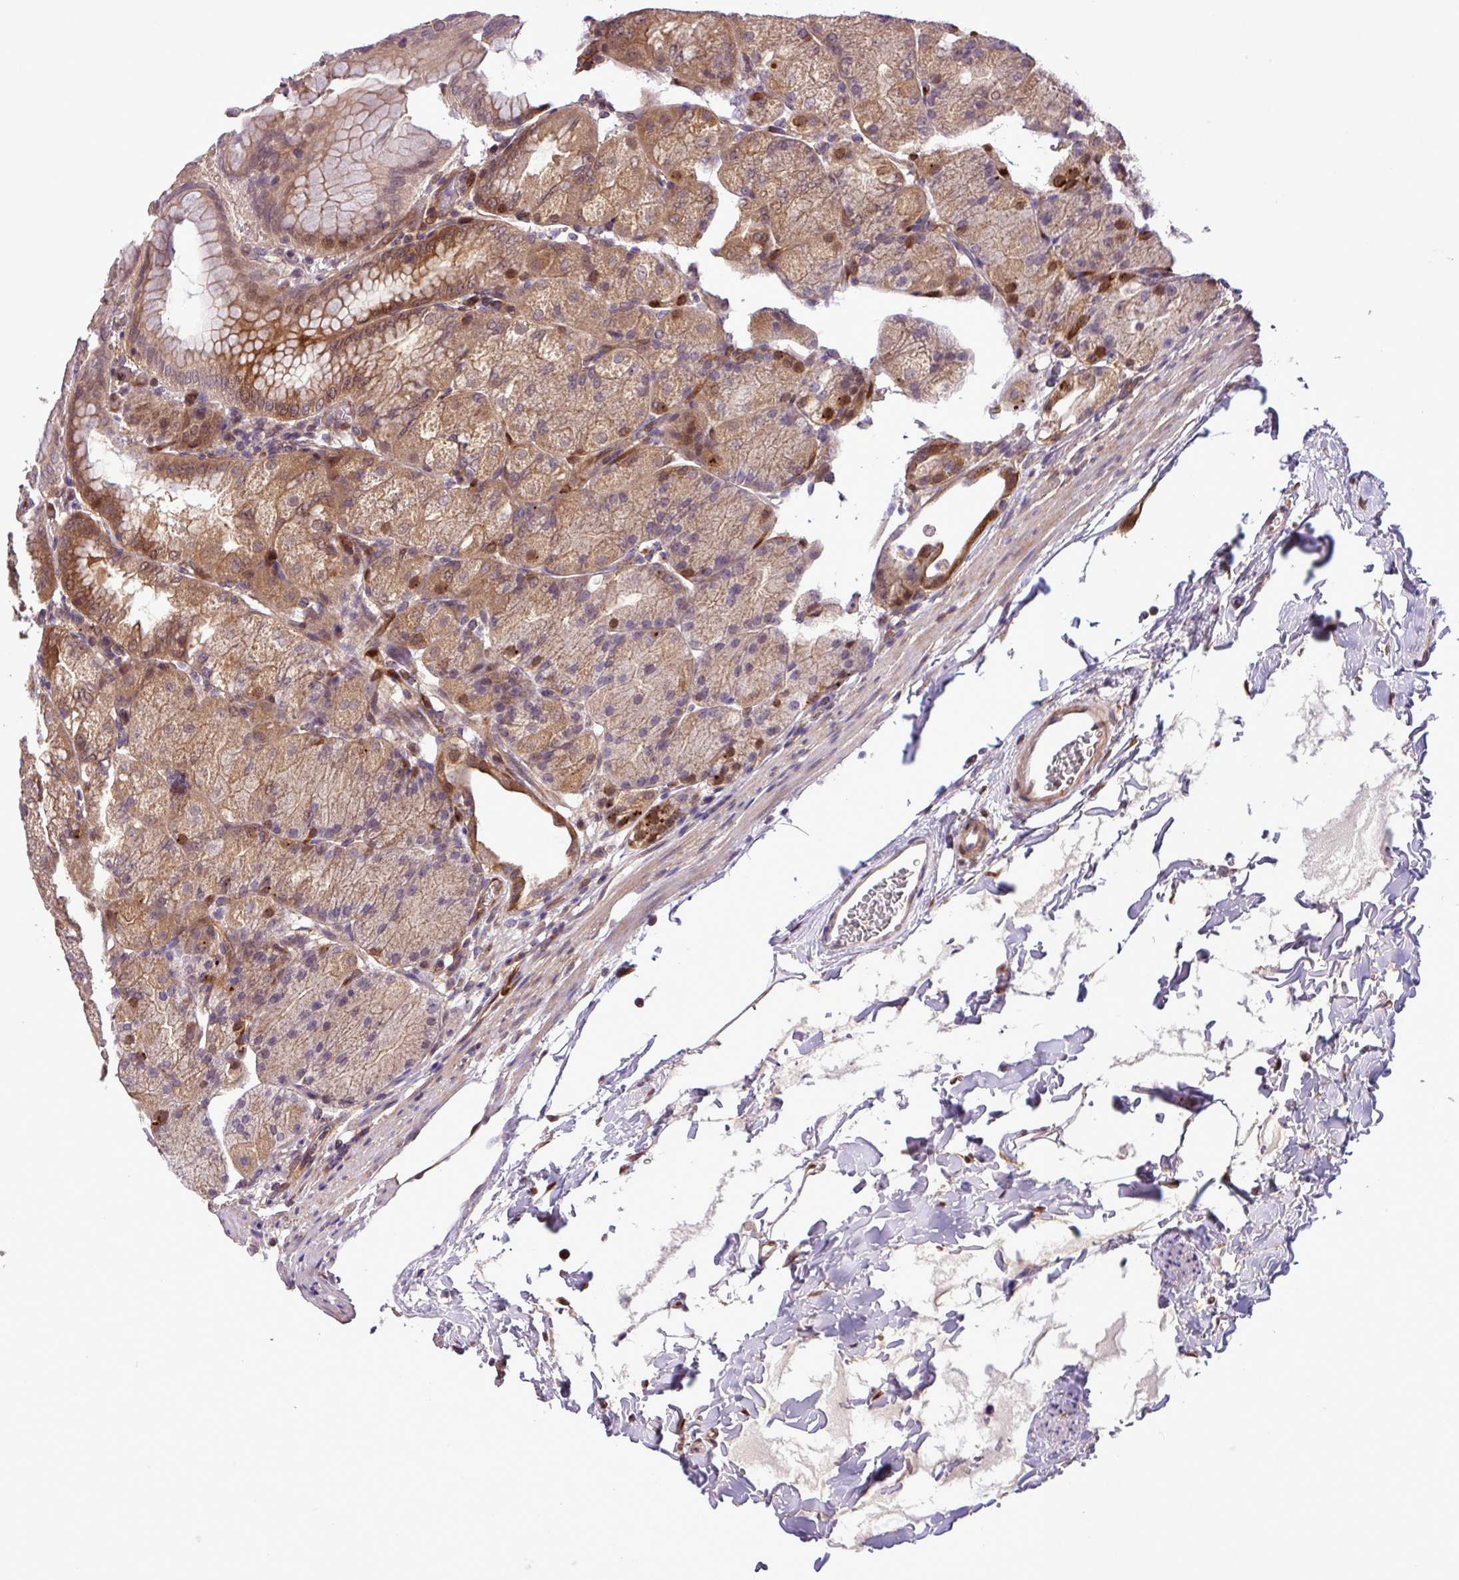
{"staining": {"intensity": "moderate", "quantity": ">75%", "location": "cytoplasmic/membranous,nuclear"}, "tissue": "stomach", "cell_type": "Glandular cells", "image_type": "normal", "snomed": [{"axis": "morphology", "description": "Normal tissue, NOS"}, {"axis": "topography", "description": "Stomach, upper"}, {"axis": "topography", "description": "Stomach, lower"}], "caption": "IHC (DAB) staining of benign stomach reveals moderate cytoplasmic/membranous,nuclear protein staining in about >75% of glandular cells. The staining was performed using DAB, with brown indicating positive protein expression. Nuclei are stained blue with hematoxylin.", "gene": "CARHSP1", "patient": {"sex": "male", "age": 62}}